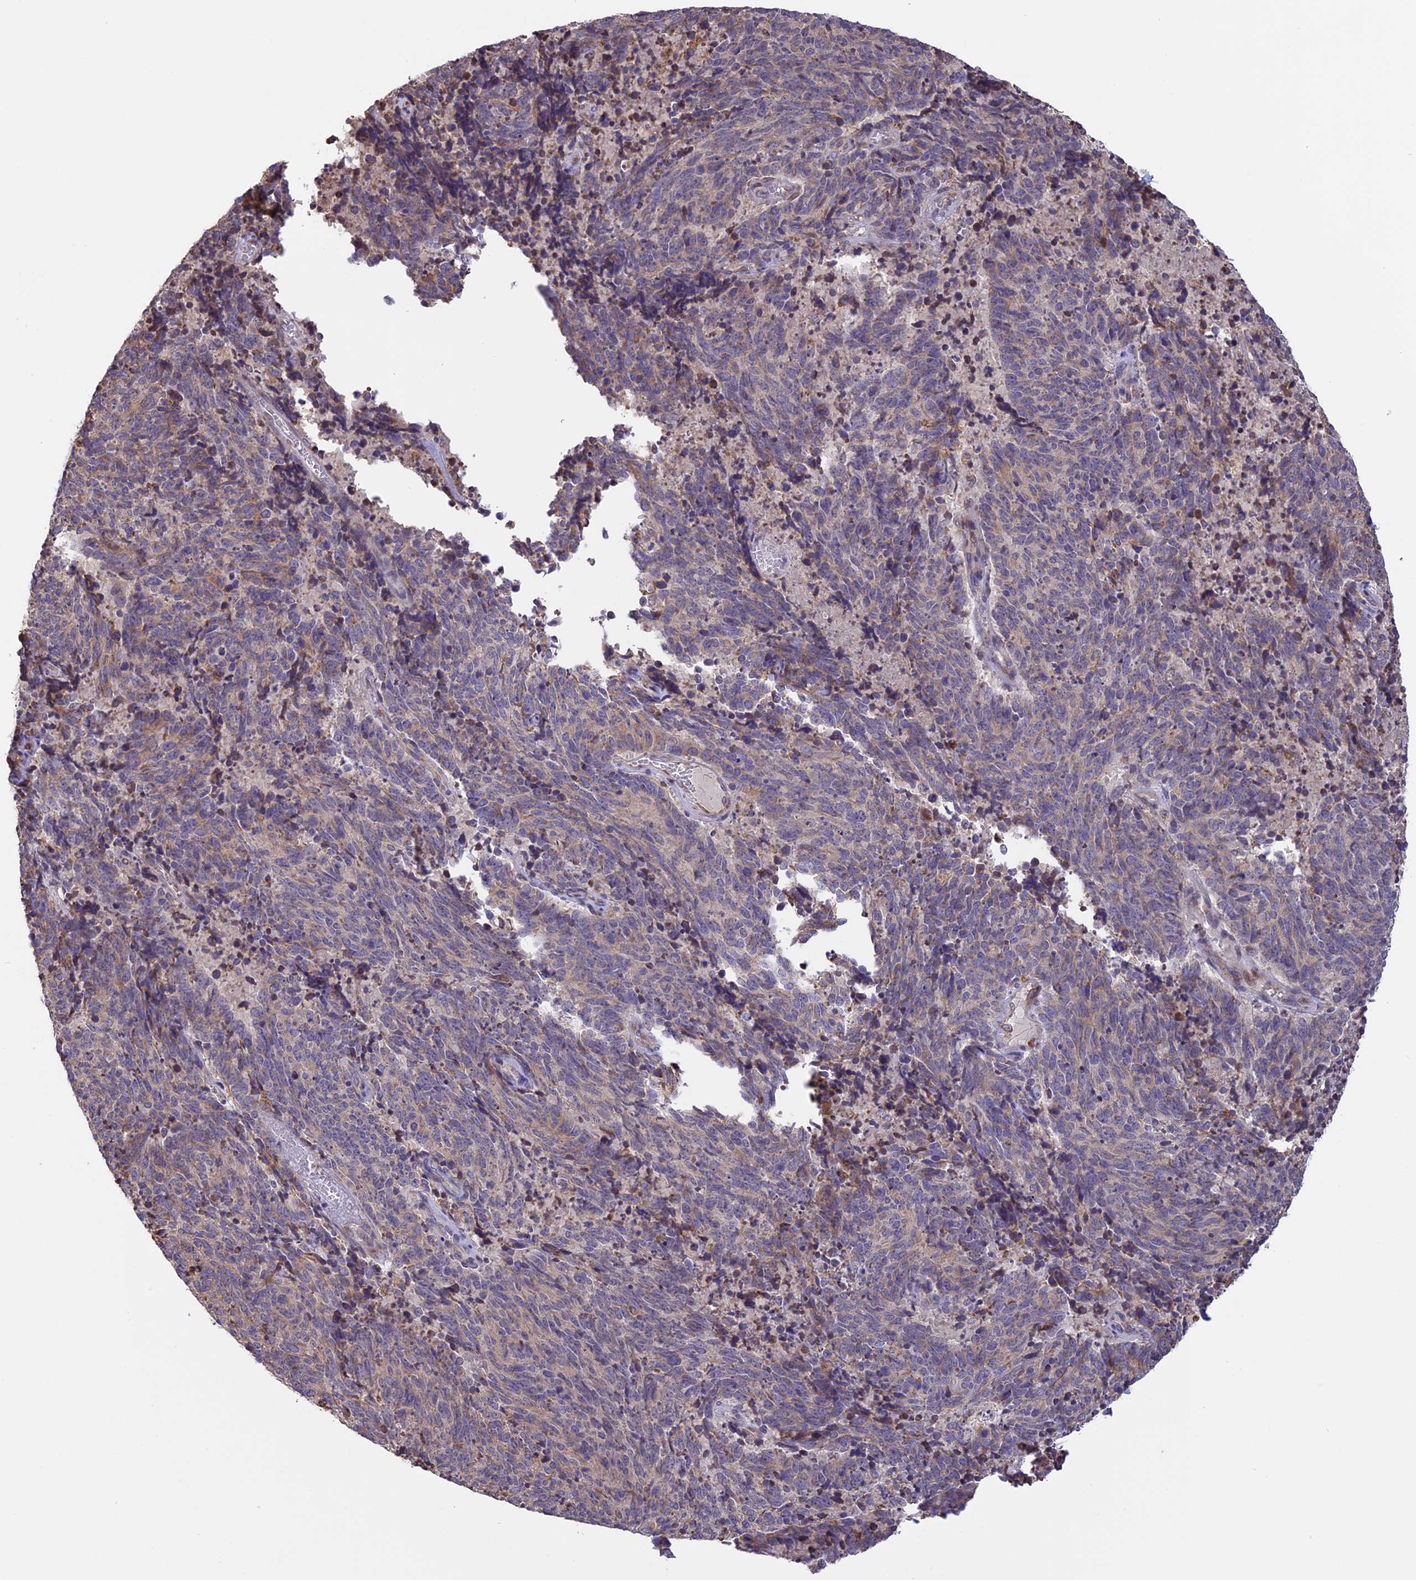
{"staining": {"intensity": "weak", "quantity": "25%-75%", "location": "cytoplasmic/membranous"}, "tissue": "cervical cancer", "cell_type": "Tumor cells", "image_type": "cancer", "snomed": [{"axis": "morphology", "description": "Squamous cell carcinoma, NOS"}, {"axis": "topography", "description": "Cervix"}], "caption": "High-magnification brightfield microscopy of cervical cancer stained with DAB (3,3'-diaminobenzidine) (brown) and counterstained with hematoxylin (blue). tumor cells exhibit weak cytoplasmic/membranous staining is identified in about25%-75% of cells.", "gene": "DMRTA2", "patient": {"sex": "female", "age": 29}}